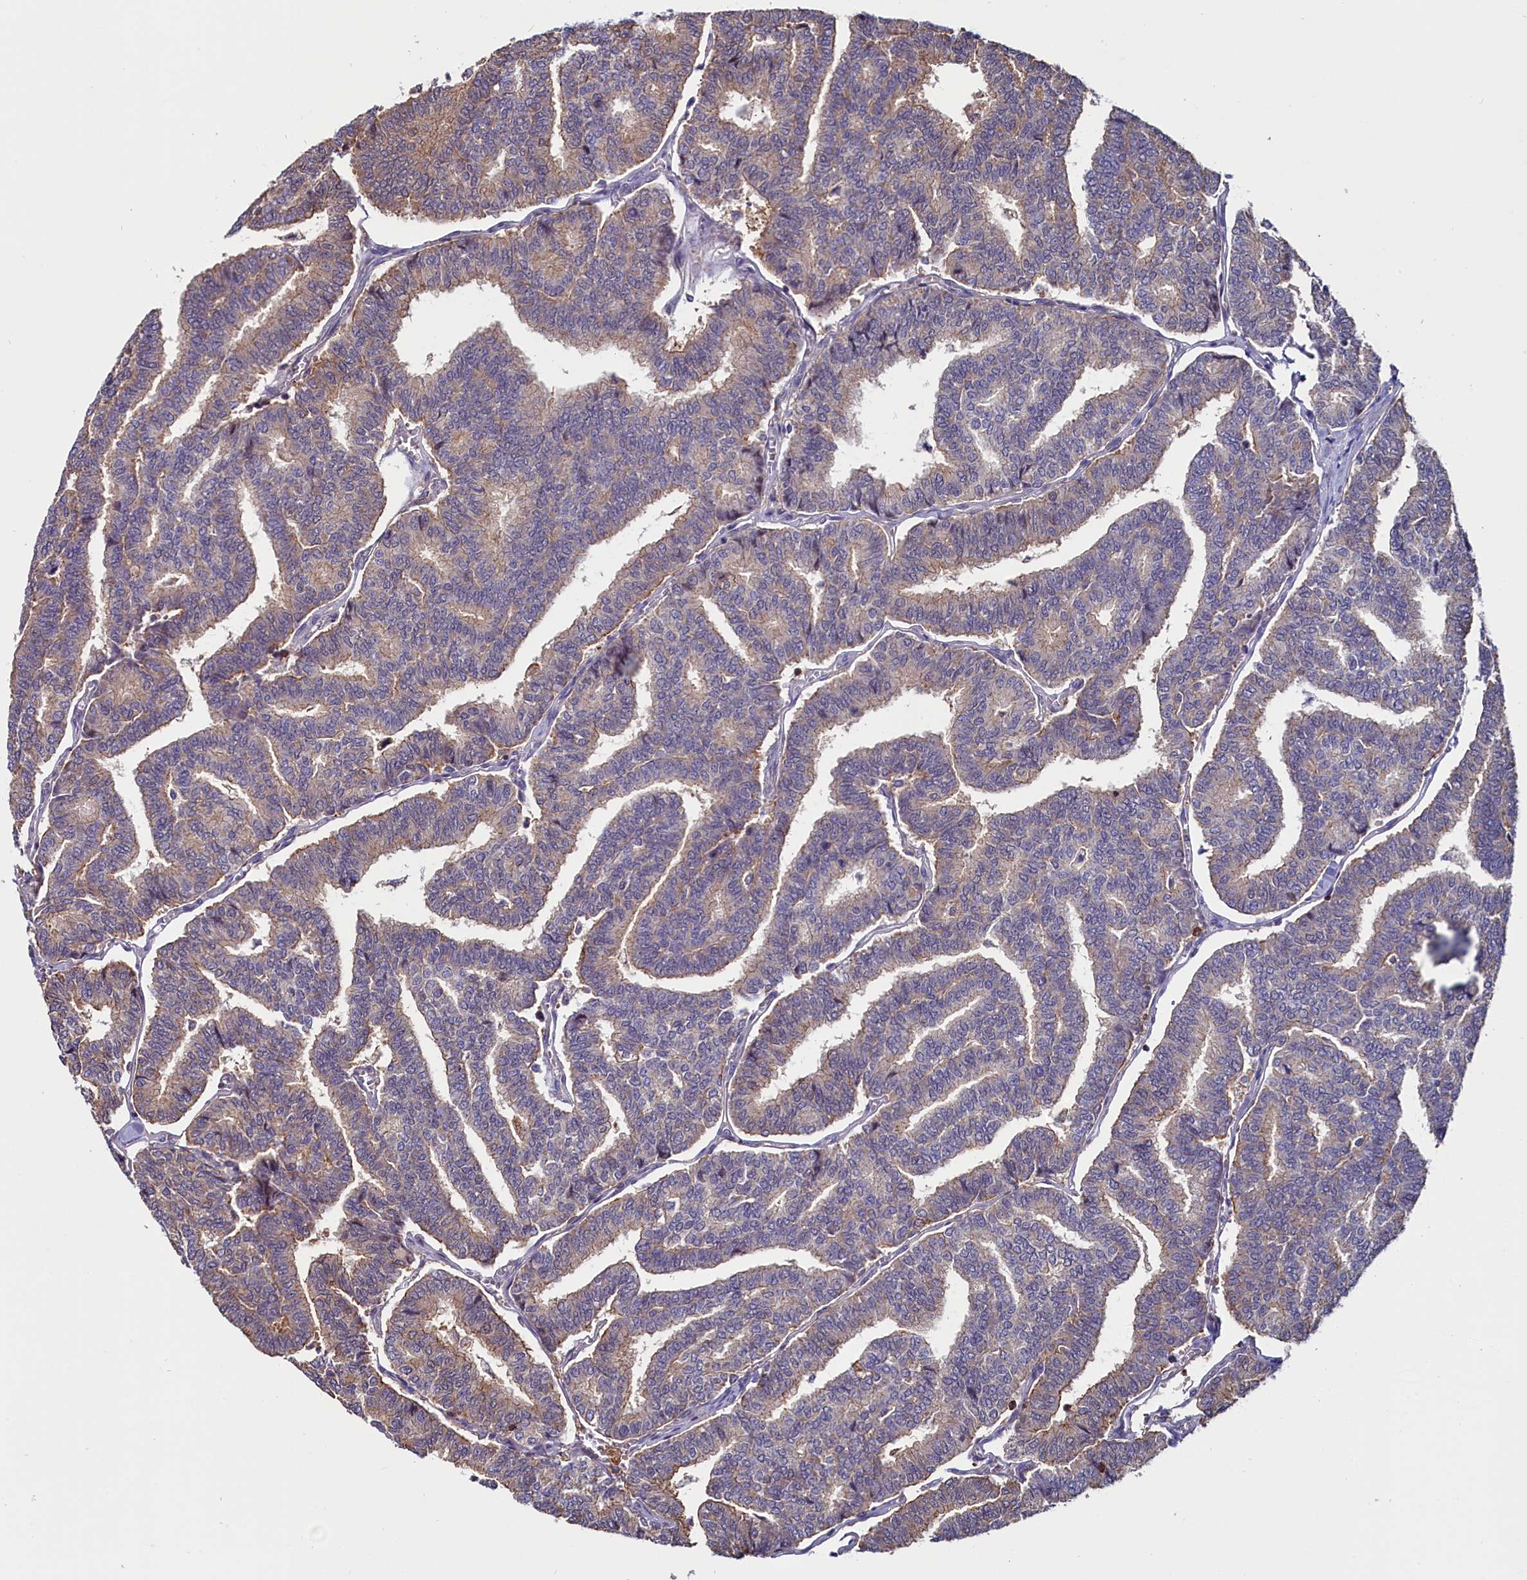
{"staining": {"intensity": "weak", "quantity": "25%-75%", "location": "cytoplasmic/membranous"}, "tissue": "thyroid cancer", "cell_type": "Tumor cells", "image_type": "cancer", "snomed": [{"axis": "morphology", "description": "Papillary adenocarcinoma, NOS"}, {"axis": "topography", "description": "Thyroid gland"}], "caption": "Immunohistochemistry (IHC) staining of thyroid cancer (papillary adenocarcinoma), which shows low levels of weak cytoplasmic/membranous positivity in about 25%-75% of tumor cells indicating weak cytoplasmic/membranous protein staining. The staining was performed using DAB (brown) for protein detection and nuclei were counterstained in hematoxylin (blue).", "gene": "CIAPIN1", "patient": {"sex": "female", "age": 35}}